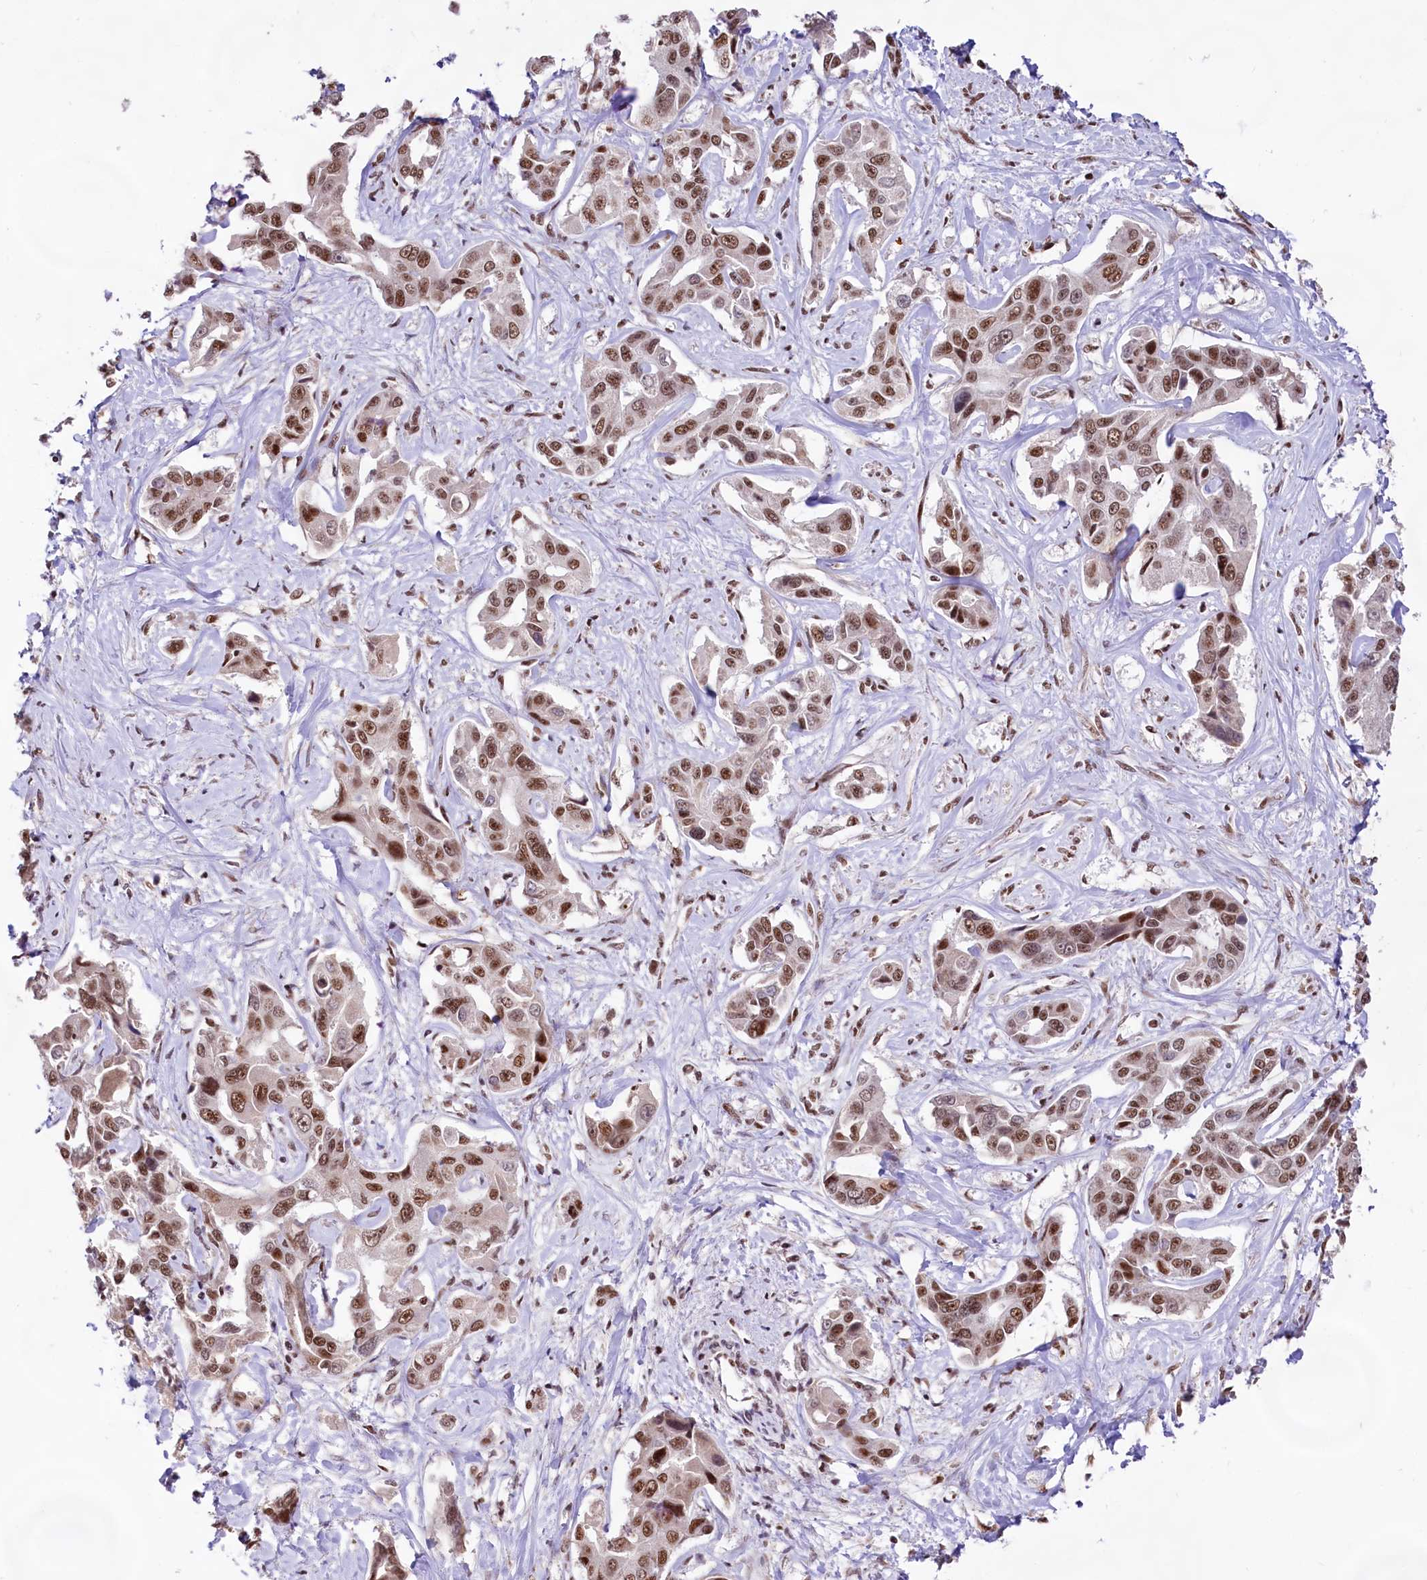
{"staining": {"intensity": "moderate", "quantity": ">75%", "location": "nuclear"}, "tissue": "liver cancer", "cell_type": "Tumor cells", "image_type": "cancer", "snomed": [{"axis": "morphology", "description": "Cholangiocarcinoma"}, {"axis": "topography", "description": "Liver"}], "caption": "Immunohistochemical staining of human liver cholangiocarcinoma displays medium levels of moderate nuclear staining in about >75% of tumor cells. (IHC, brightfield microscopy, high magnification).", "gene": "HIRA", "patient": {"sex": "male", "age": 59}}